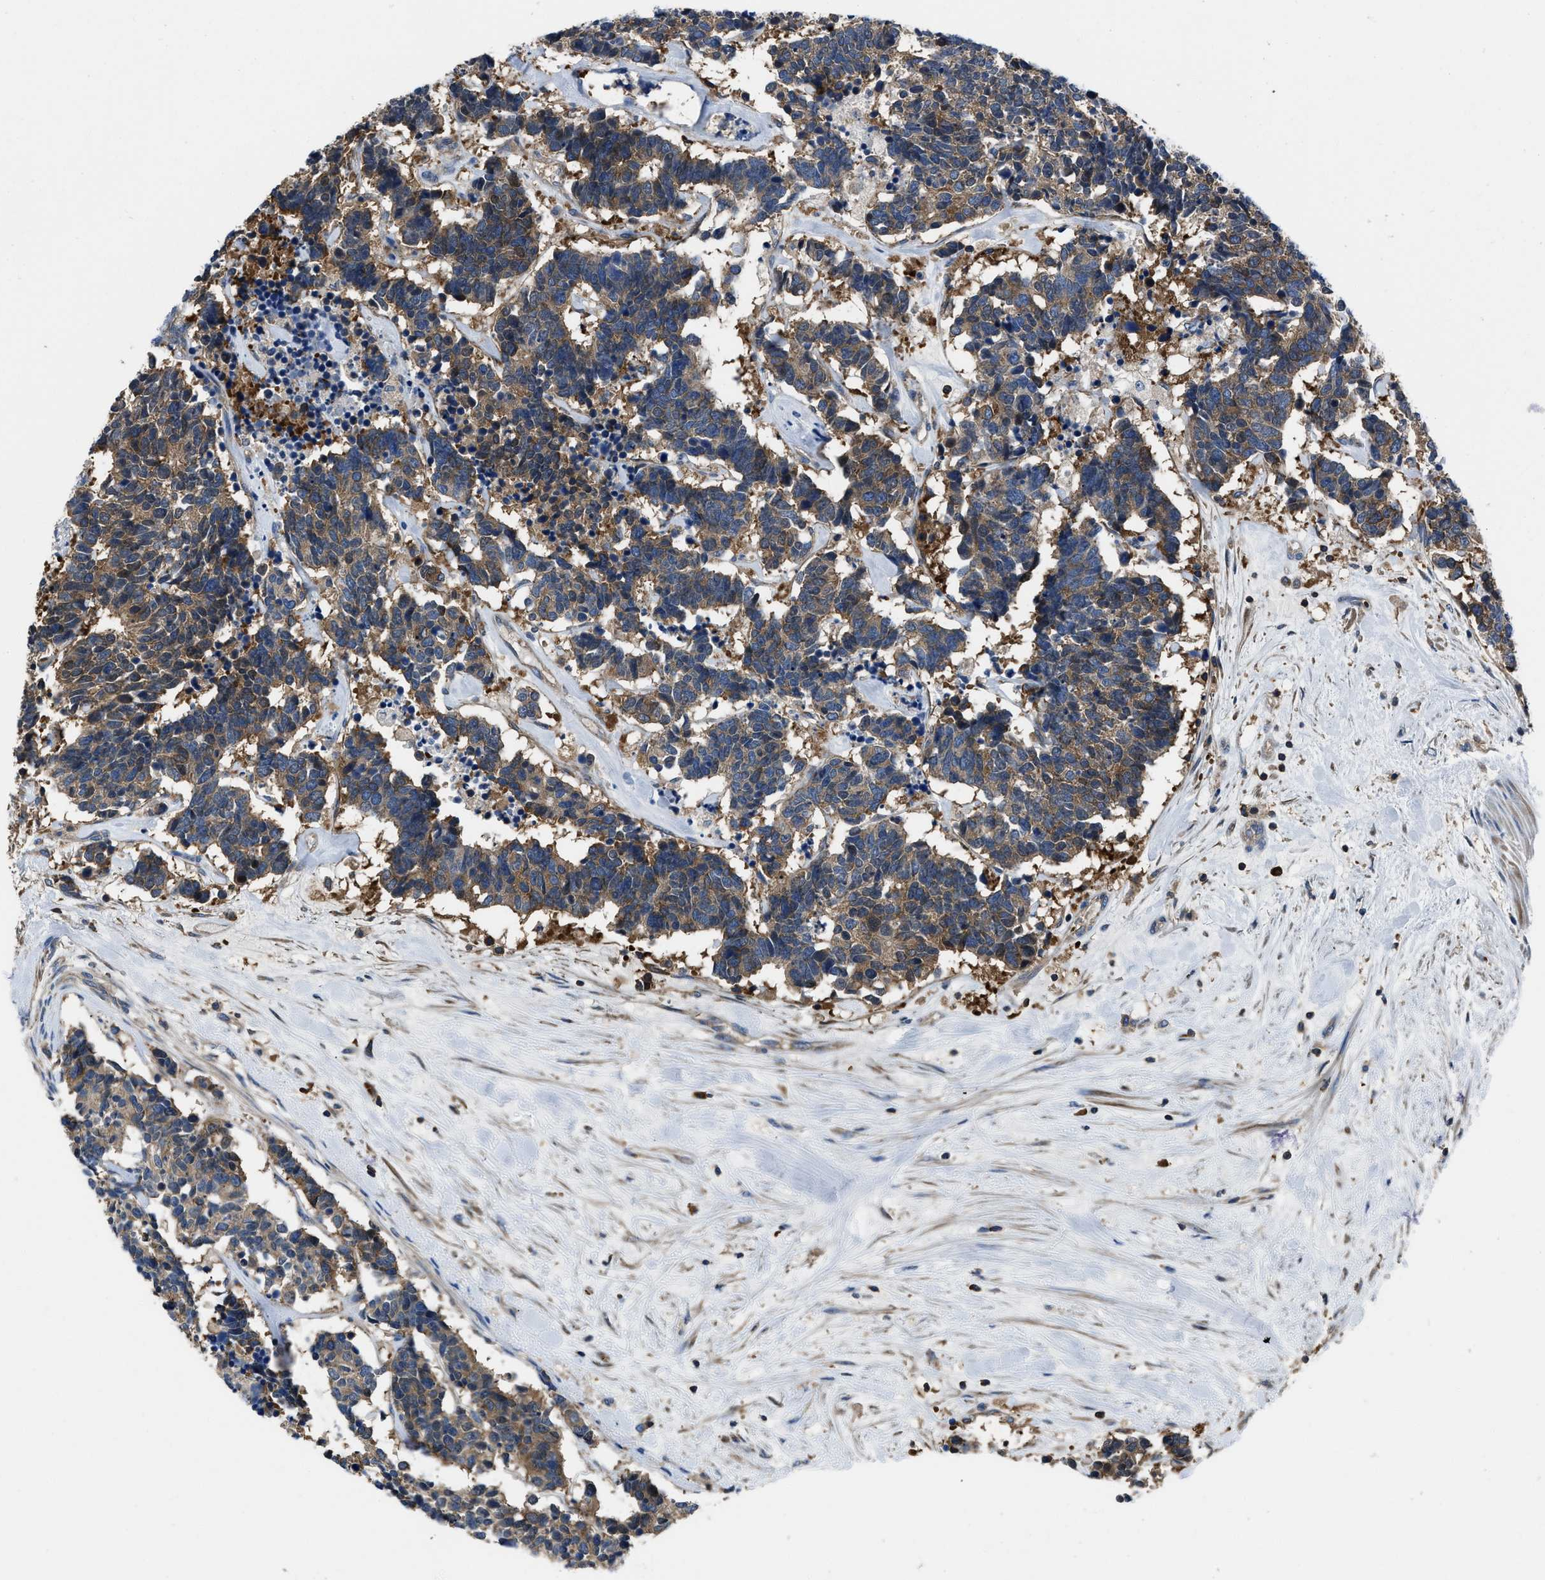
{"staining": {"intensity": "moderate", "quantity": ">75%", "location": "cytoplasmic/membranous"}, "tissue": "carcinoid", "cell_type": "Tumor cells", "image_type": "cancer", "snomed": [{"axis": "morphology", "description": "Carcinoma, NOS"}, {"axis": "morphology", "description": "Carcinoid, malignant, NOS"}, {"axis": "topography", "description": "Urinary bladder"}], "caption": "Human malignant carcinoid stained for a protein (brown) demonstrates moderate cytoplasmic/membranous positive positivity in approximately >75% of tumor cells.", "gene": "YARS1", "patient": {"sex": "male", "age": 57}}